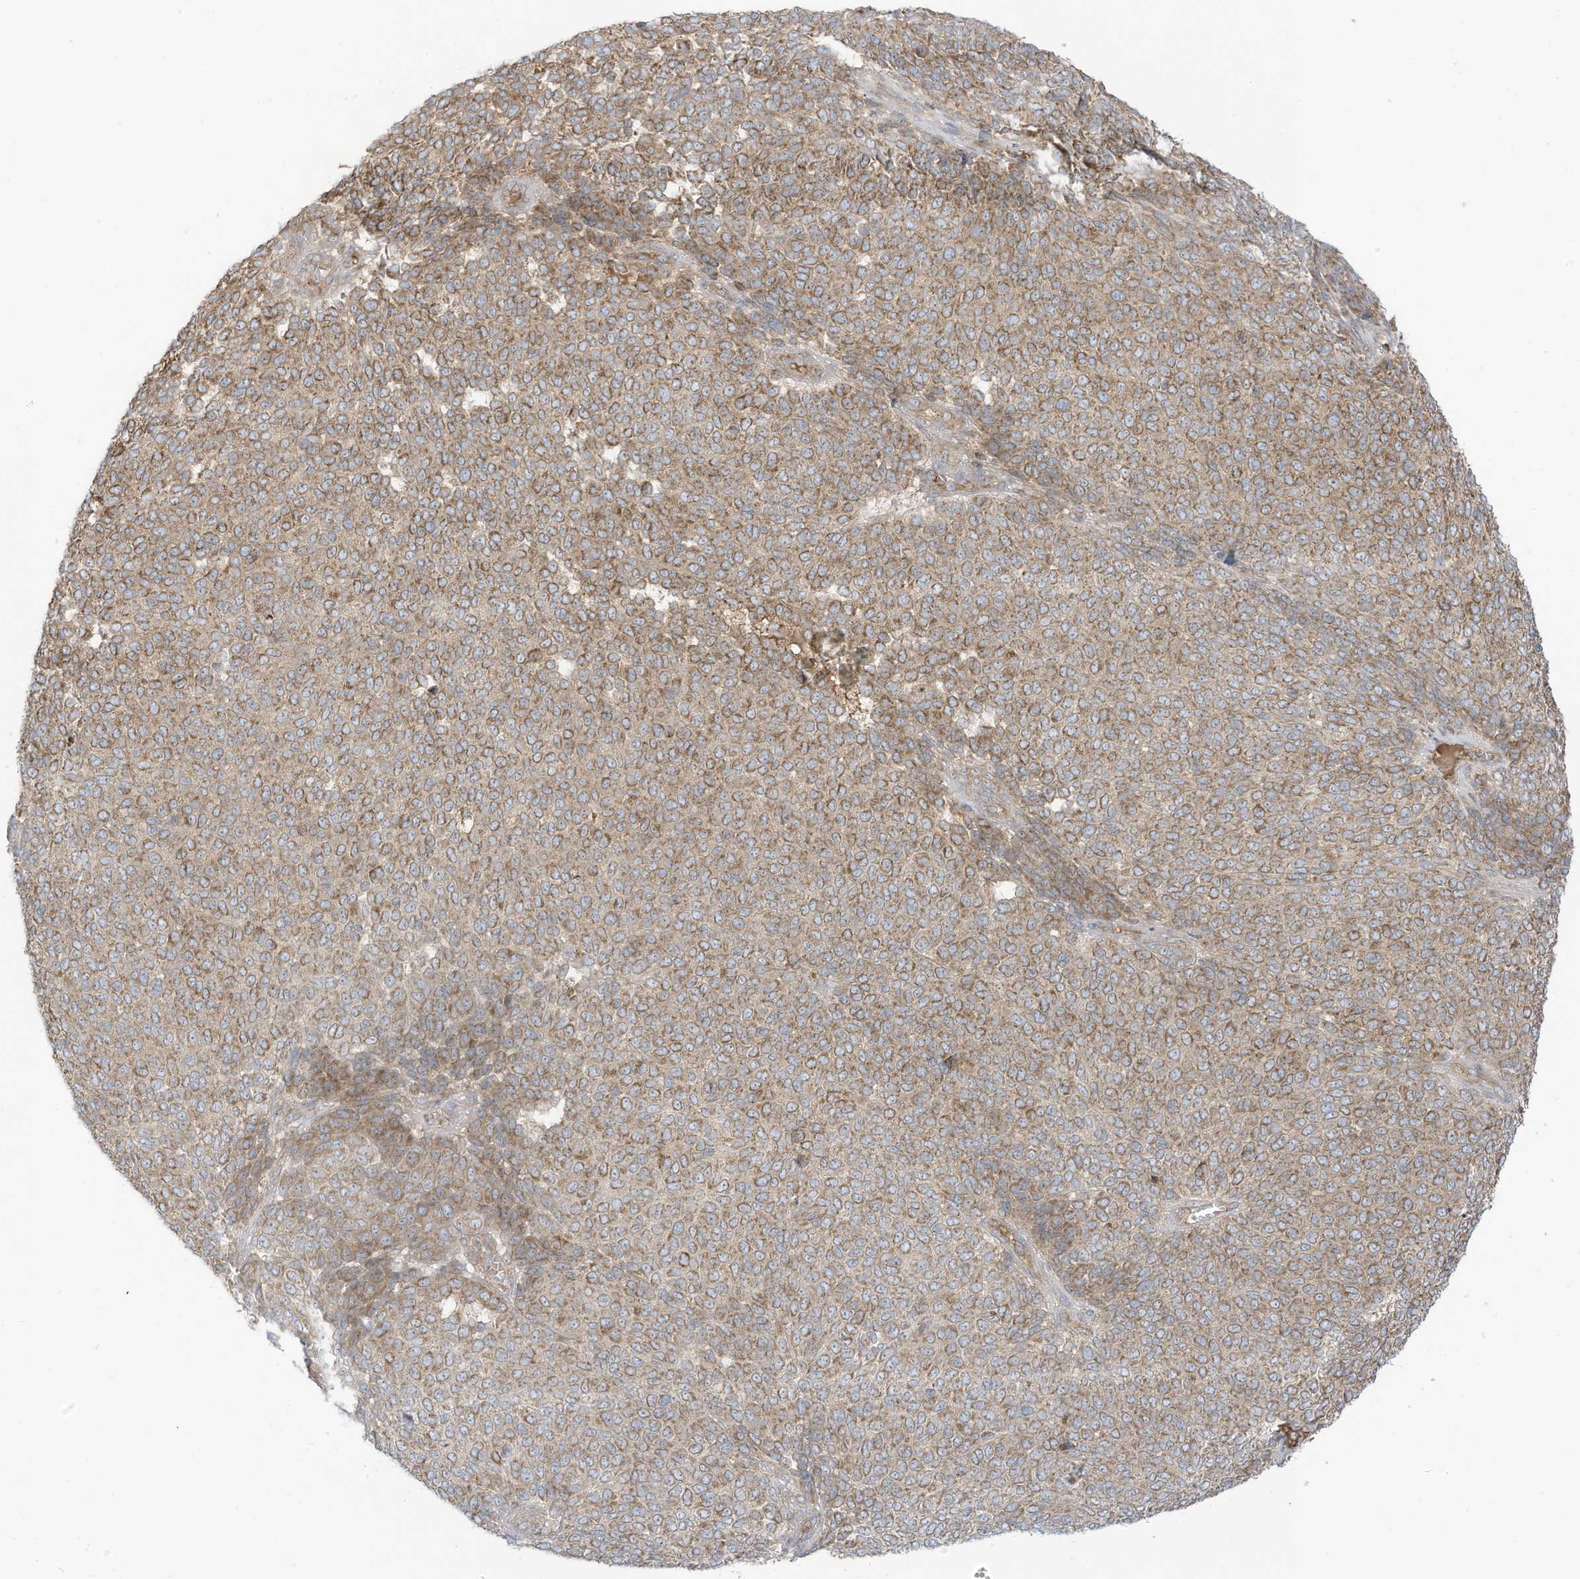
{"staining": {"intensity": "moderate", "quantity": ">75%", "location": "cytoplasmic/membranous"}, "tissue": "melanoma", "cell_type": "Tumor cells", "image_type": "cancer", "snomed": [{"axis": "morphology", "description": "Malignant melanoma, NOS"}, {"axis": "topography", "description": "Skin"}], "caption": "Immunohistochemistry (IHC) histopathology image of human malignant melanoma stained for a protein (brown), which exhibits medium levels of moderate cytoplasmic/membranous positivity in about >75% of tumor cells.", "gene": "CGAS", "patient": {"sex": "male", "age": 49}}